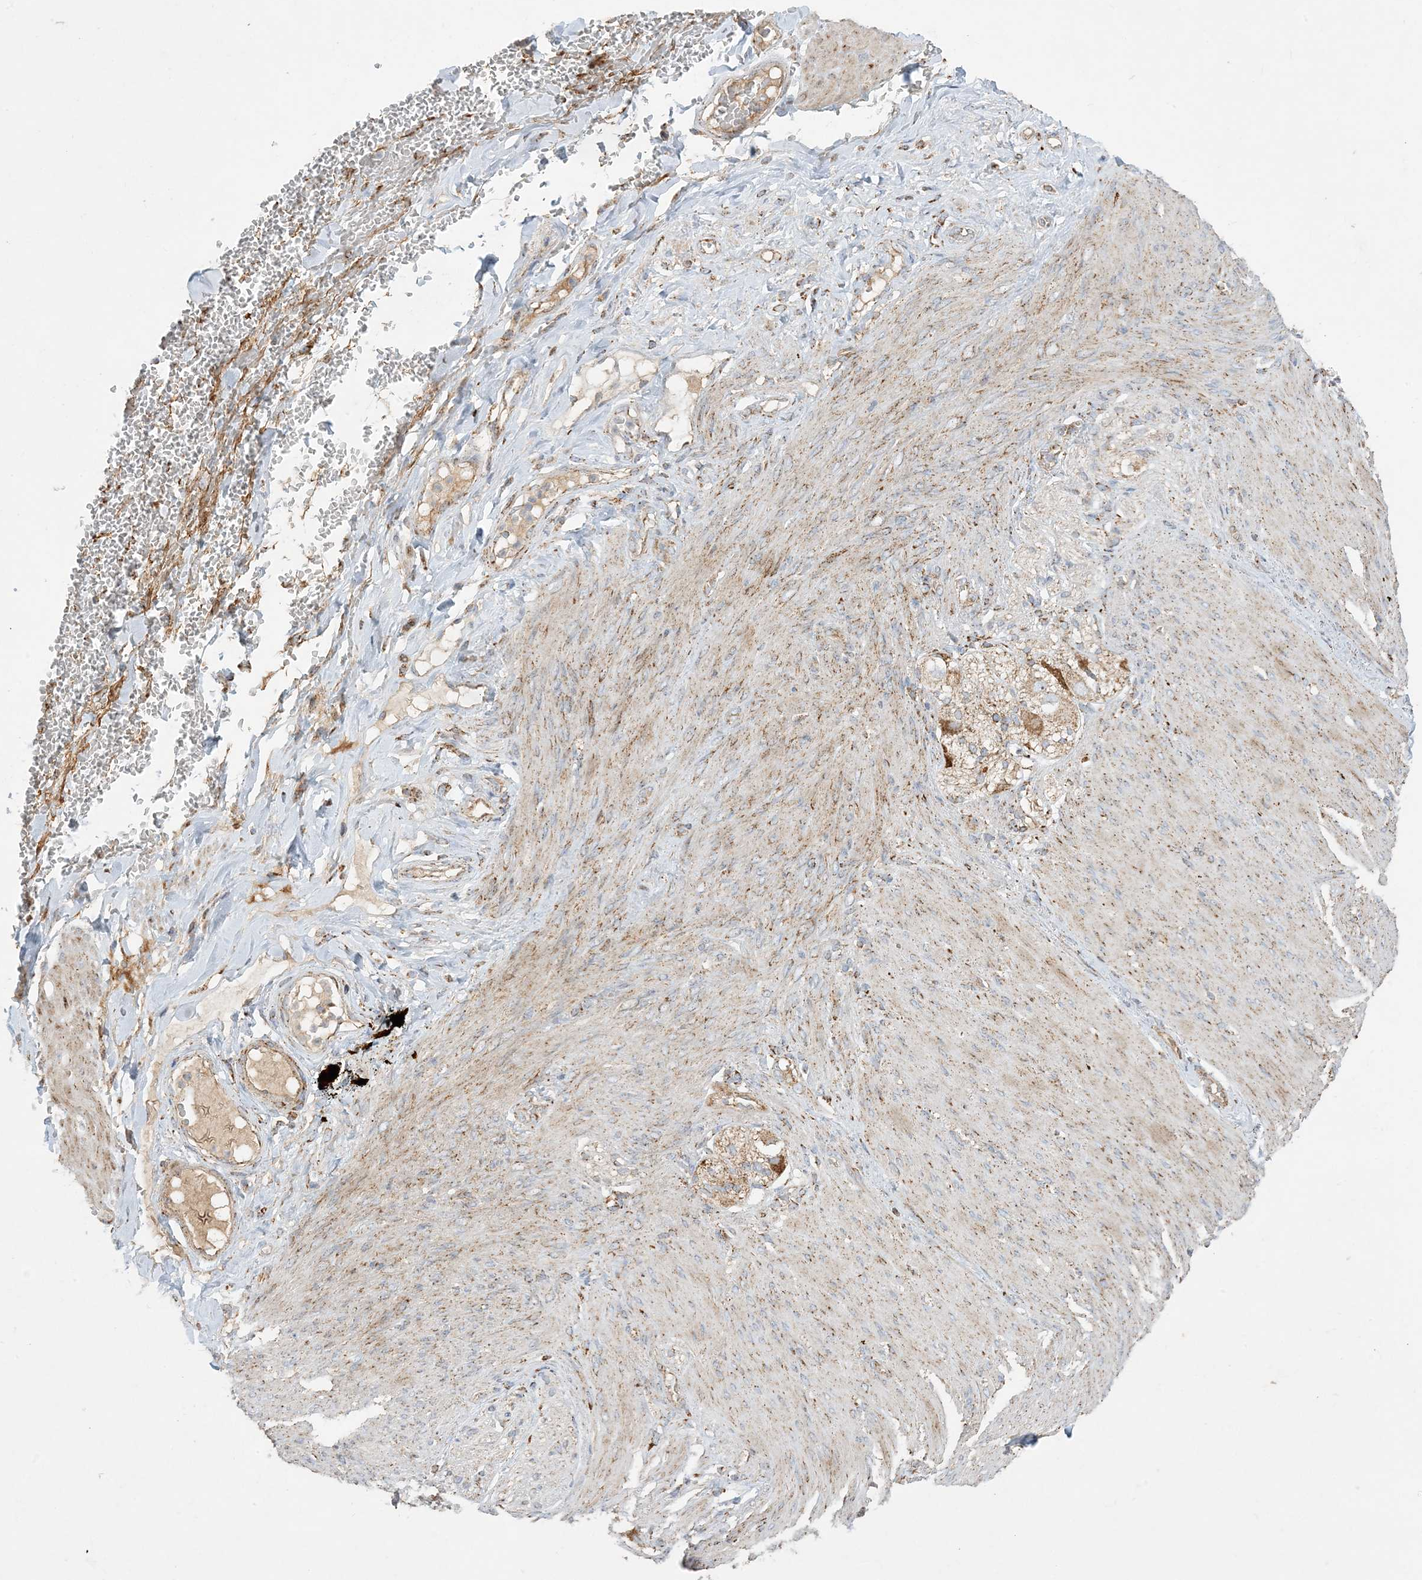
{"staining": {"intensity": "moderate", "quantity": ">75%", "location": "cytoplasmic/membranous"}, "tissue": "soft tissue", "cell_type": "Chondrocytes", "image_type": "normal", "snomed": [{"axis": "morphology", "description": "Normal tissue, NOS"}, {"axis": "topography", "description": "Colon"}, {"axis": "topography", "description": "Peripheral nerve tissue"}], "caption": "This micrograph demonstrates IHC staining of benign human soft tissue, with medium moderate cytoplasmic/membranous expression in approximately >75% of chondrocytes.", "gene": "NDUFAF3", "patient": {"sex": "female", "age": 61}}